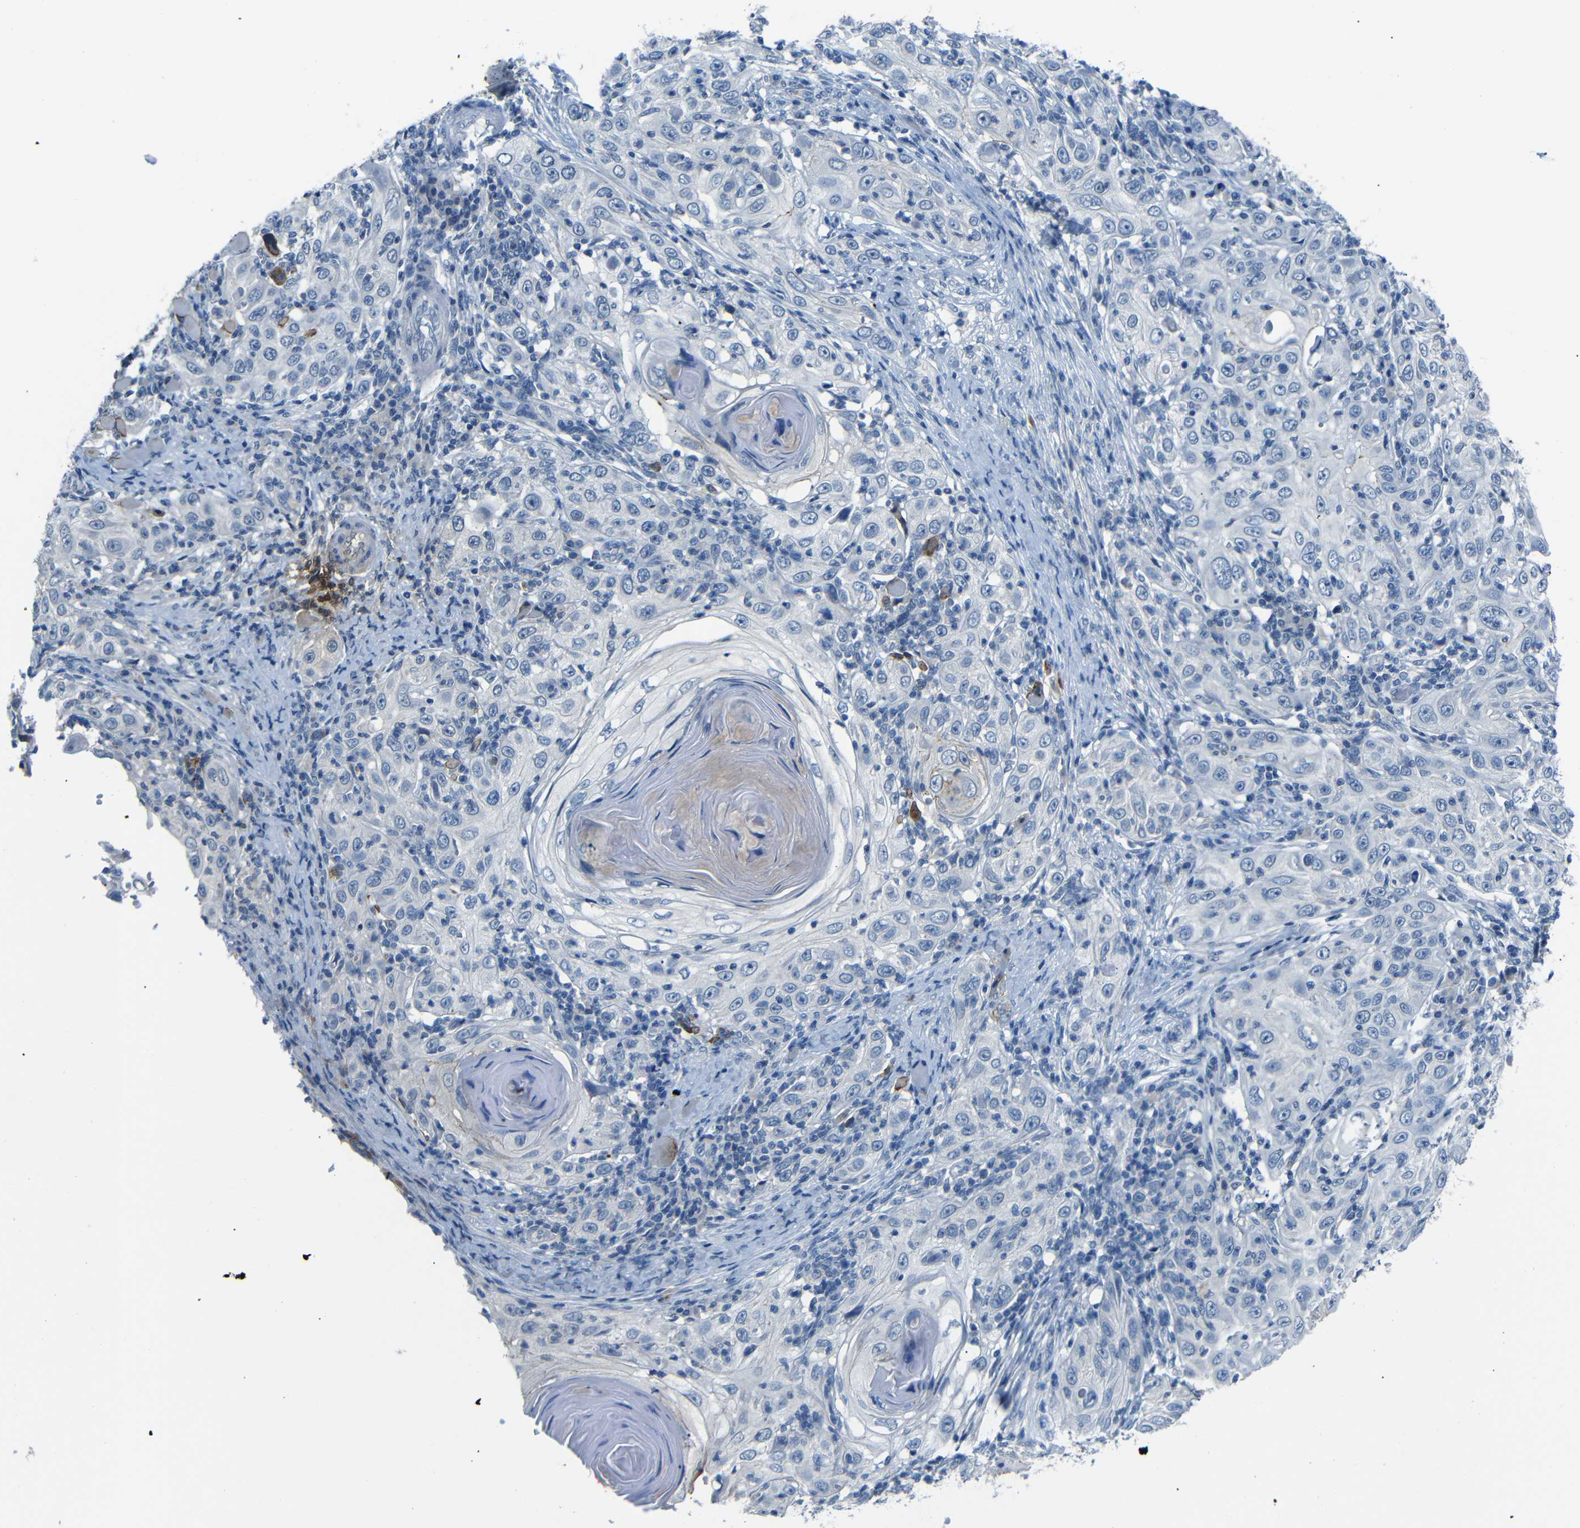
{"staining": {"intensity": "negative", "quantity": "none", "location": "none"}, "tissue": "skin cancer", "cell_type": "Tumor cells", "image_type": "cancer", "snomed": [{"axis": "morphology", "description": "Squamous cell carcinoma, NOS"}, {"axis": "topography", "description": "Skin"}], "caption": "IHC histopathology image of neoplastic tissue: skin cancer stained with DAB (3,3'-diaminobenzidine) demonstrates no significant protein expression in tumor cells.", "gene": "ANK3", "patient": {"sex": "female", "age": 88}}